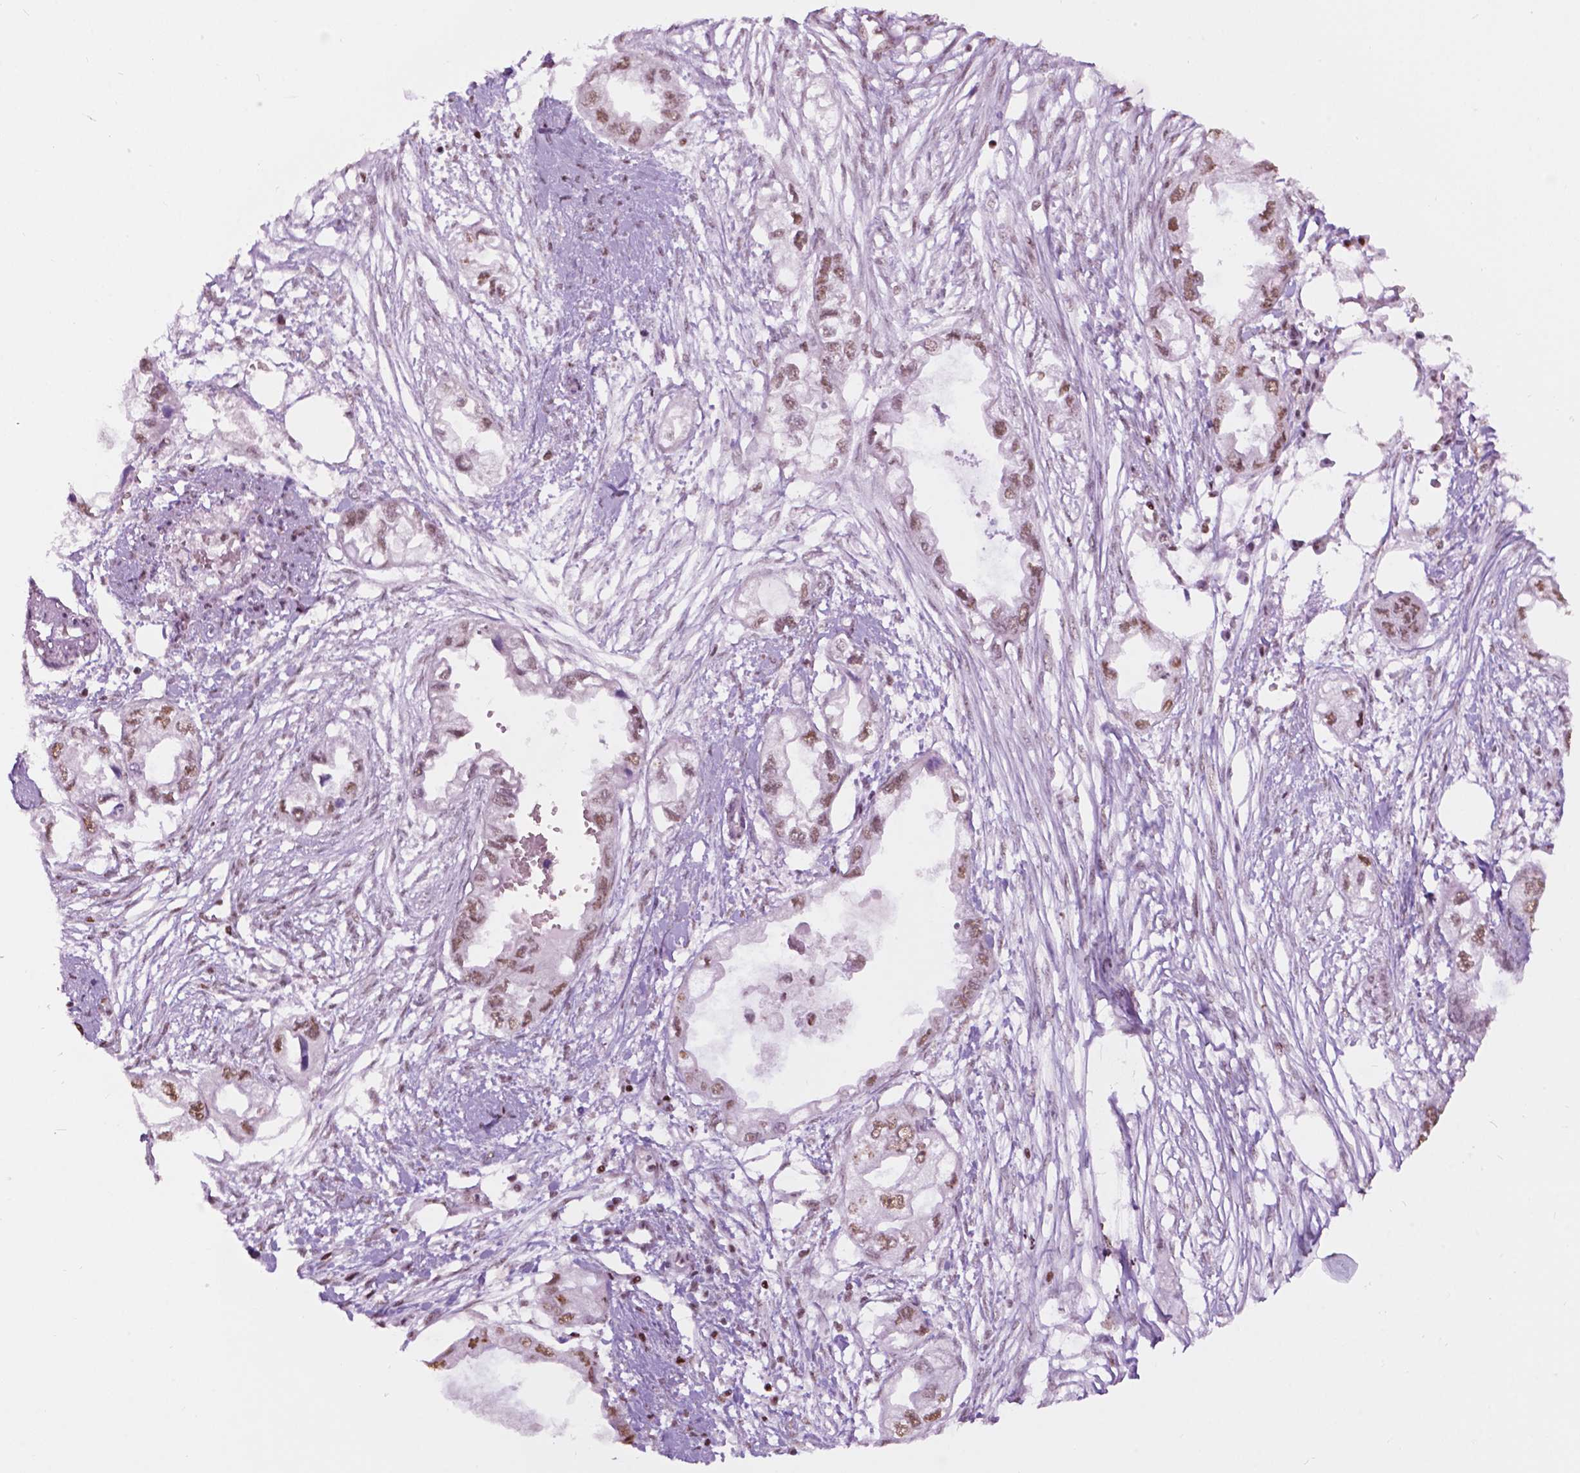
{"staining": {"intensity": "moderate", "quantity": ">75%", "location": "nuclear"}, "tissue": "endometrial cancer", "cell_type": "Tumor cells", "image_type": "cancer", "snomed": [{"axis": "morphology", "description": "Adenocarcinoma, NOS"}, {"axis": "morphology", "description": "Adenocarcinoma, metastatic, NOS"}, {"axis": "topography", "description": "Adipose tissue"}, {"axis": "topography", "description": "Endometrium"}], "caption": "Adenocarcinoma (endometrial) stained with immunohistochemistry (IHC) demonstrates moderate nuclear staining in approximately >75% of tumor cells. Nuclei are stained in blue.", "gene": "COL23A1", "patient": {"sex": "female", "age": 67}}